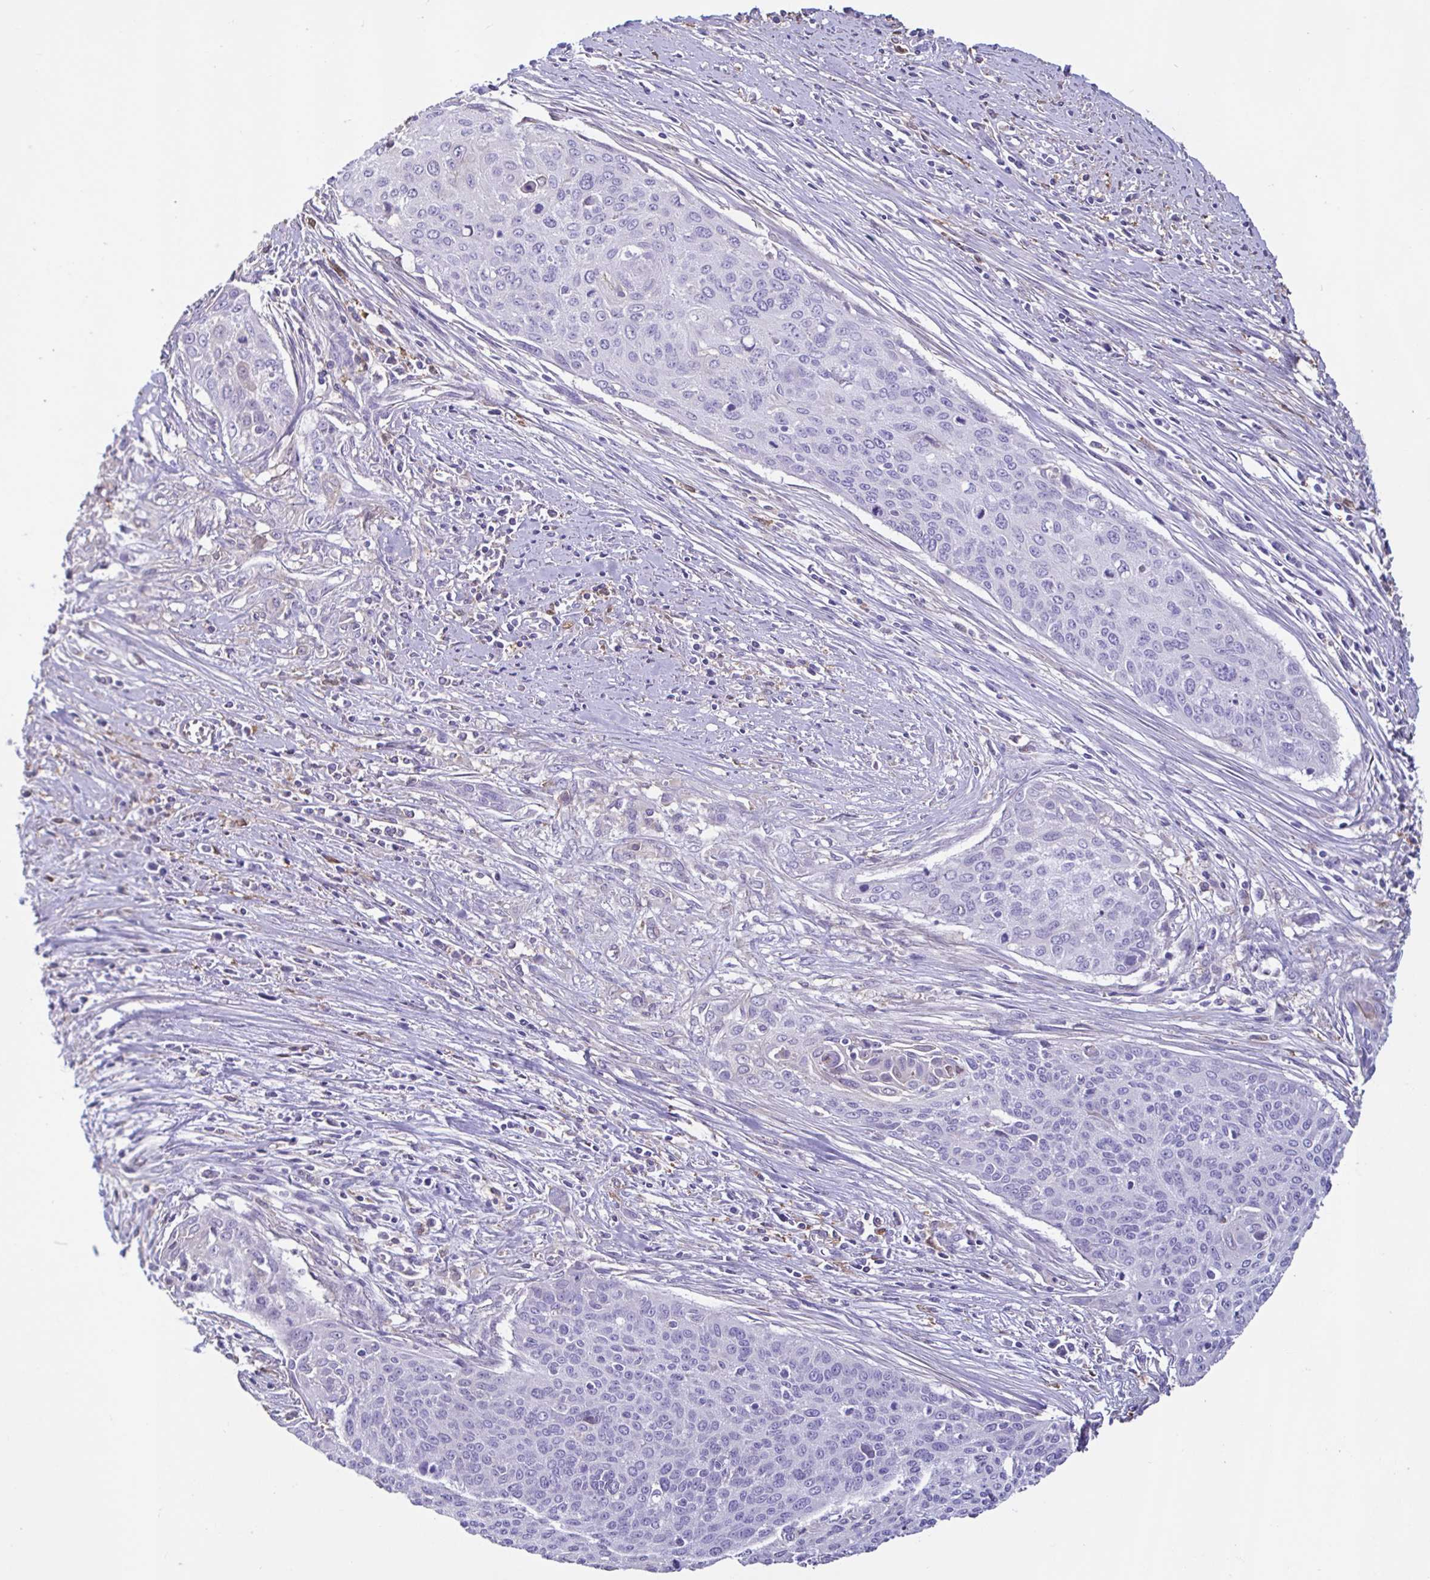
{"staining": {"intensity": "negative", "quantity": "none", "location": "none"}, "tissue": "cervical cancer", "cell_type": "Tumor cells", "image_type": "cancer", "snomed": [{"axis": "morphology", "description": "Squamous cell carcinoma, NOS"}, {"axis": "topography", "description": "Cervix"}], "caption": "Squamous cell carcinoma (cervical) stained for a protein using IHC exhibits no positivity tumor cells.", "gene": "ANXA10", "patient": {"sex": "female", "age": 55}}